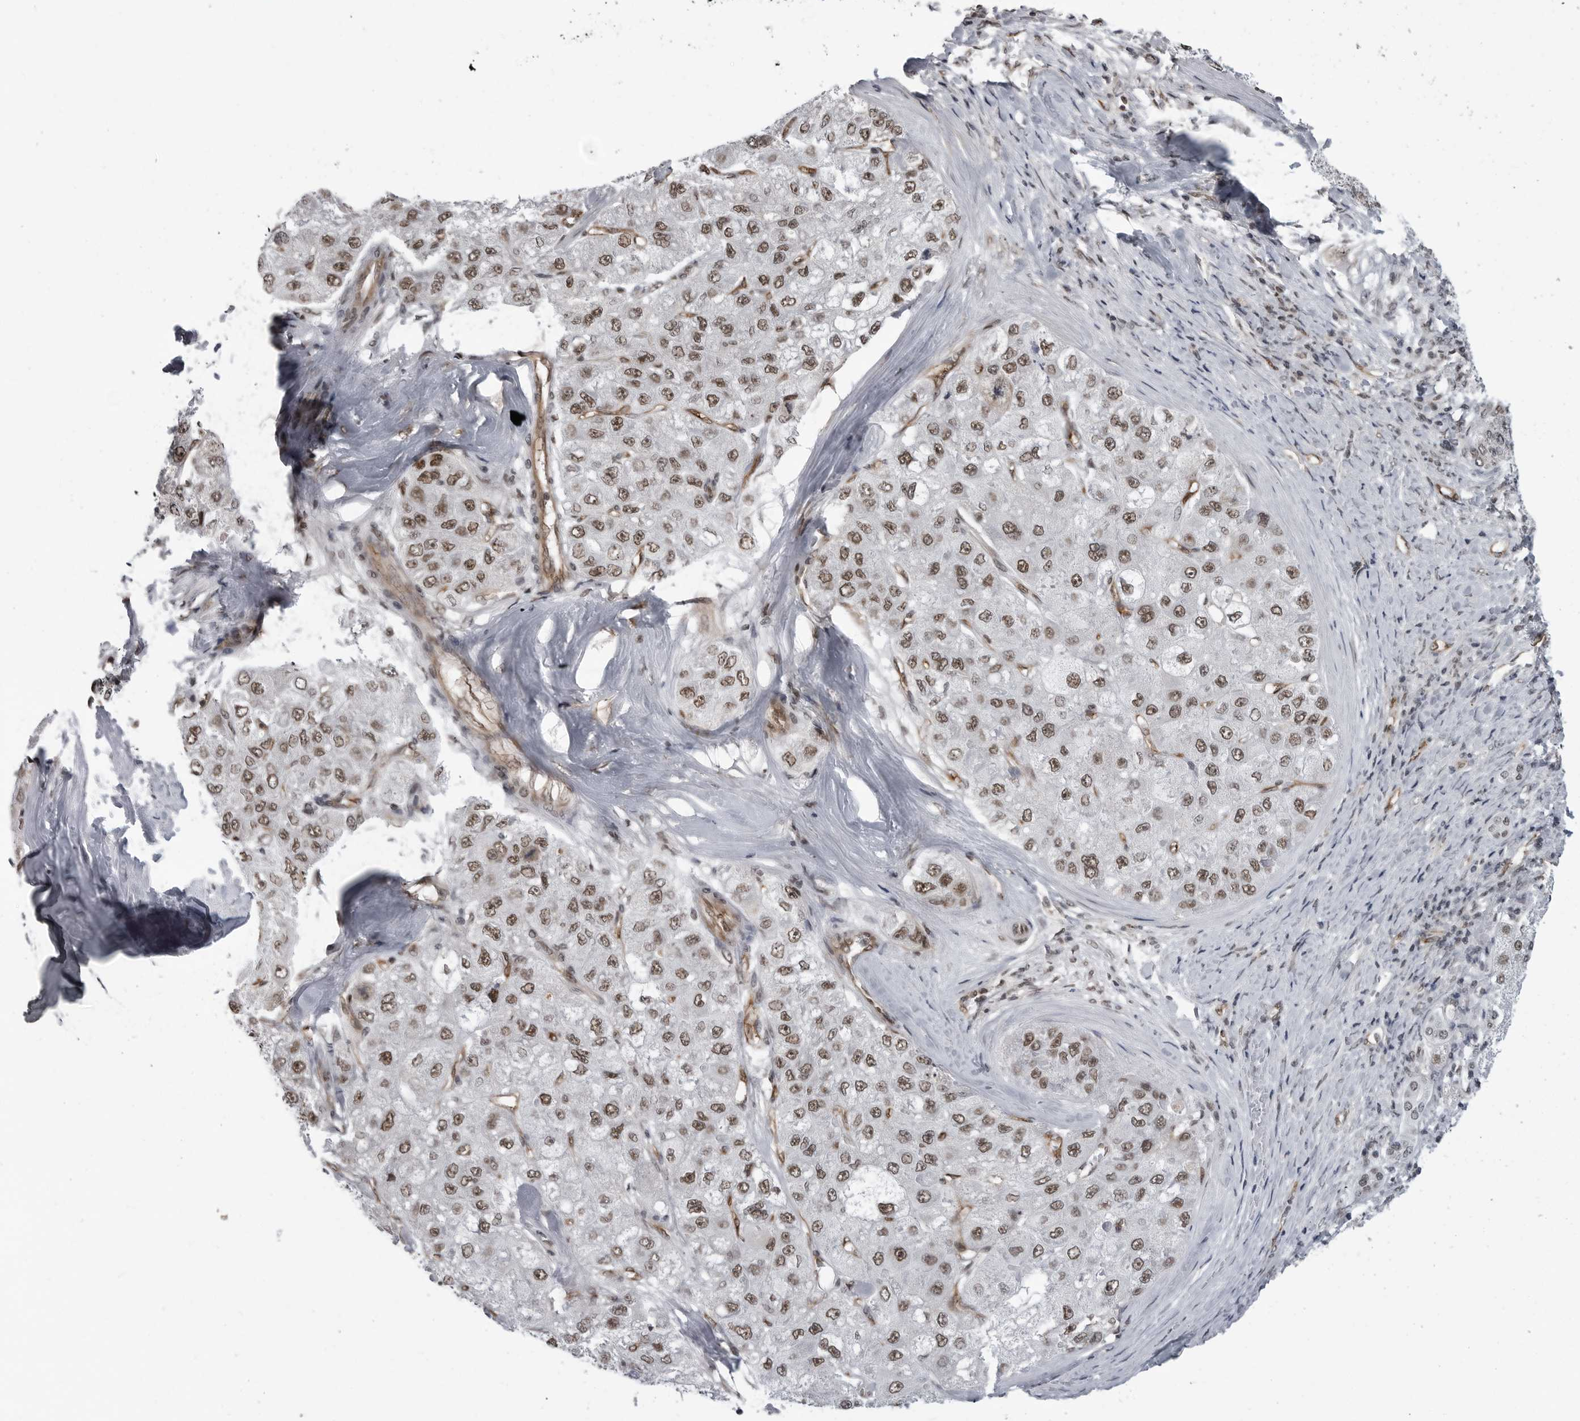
{"staining": {"intensity": "moderate", "quantity": ">75%", "location": "nuclear"}, "tissue": "liver cancer", "cell_type": "Tumor cells", "image_type": "cancer", "snomed": [{"axis": "morphology", "description": "Carcinoma, Hepatocellular, NOS"}, {"axis": "topography", "description": "Liver"}], "caption": "IHC image of neoplastic tissue: liver cancer stained using immunohistochemistry reveals medium levels of moderate protein expression localized specifically in the nuclear of tumor cells, appearing as a nuclear brown color.", "gene": "RNF26", "patient": {"sex": "male", "age": 80}}